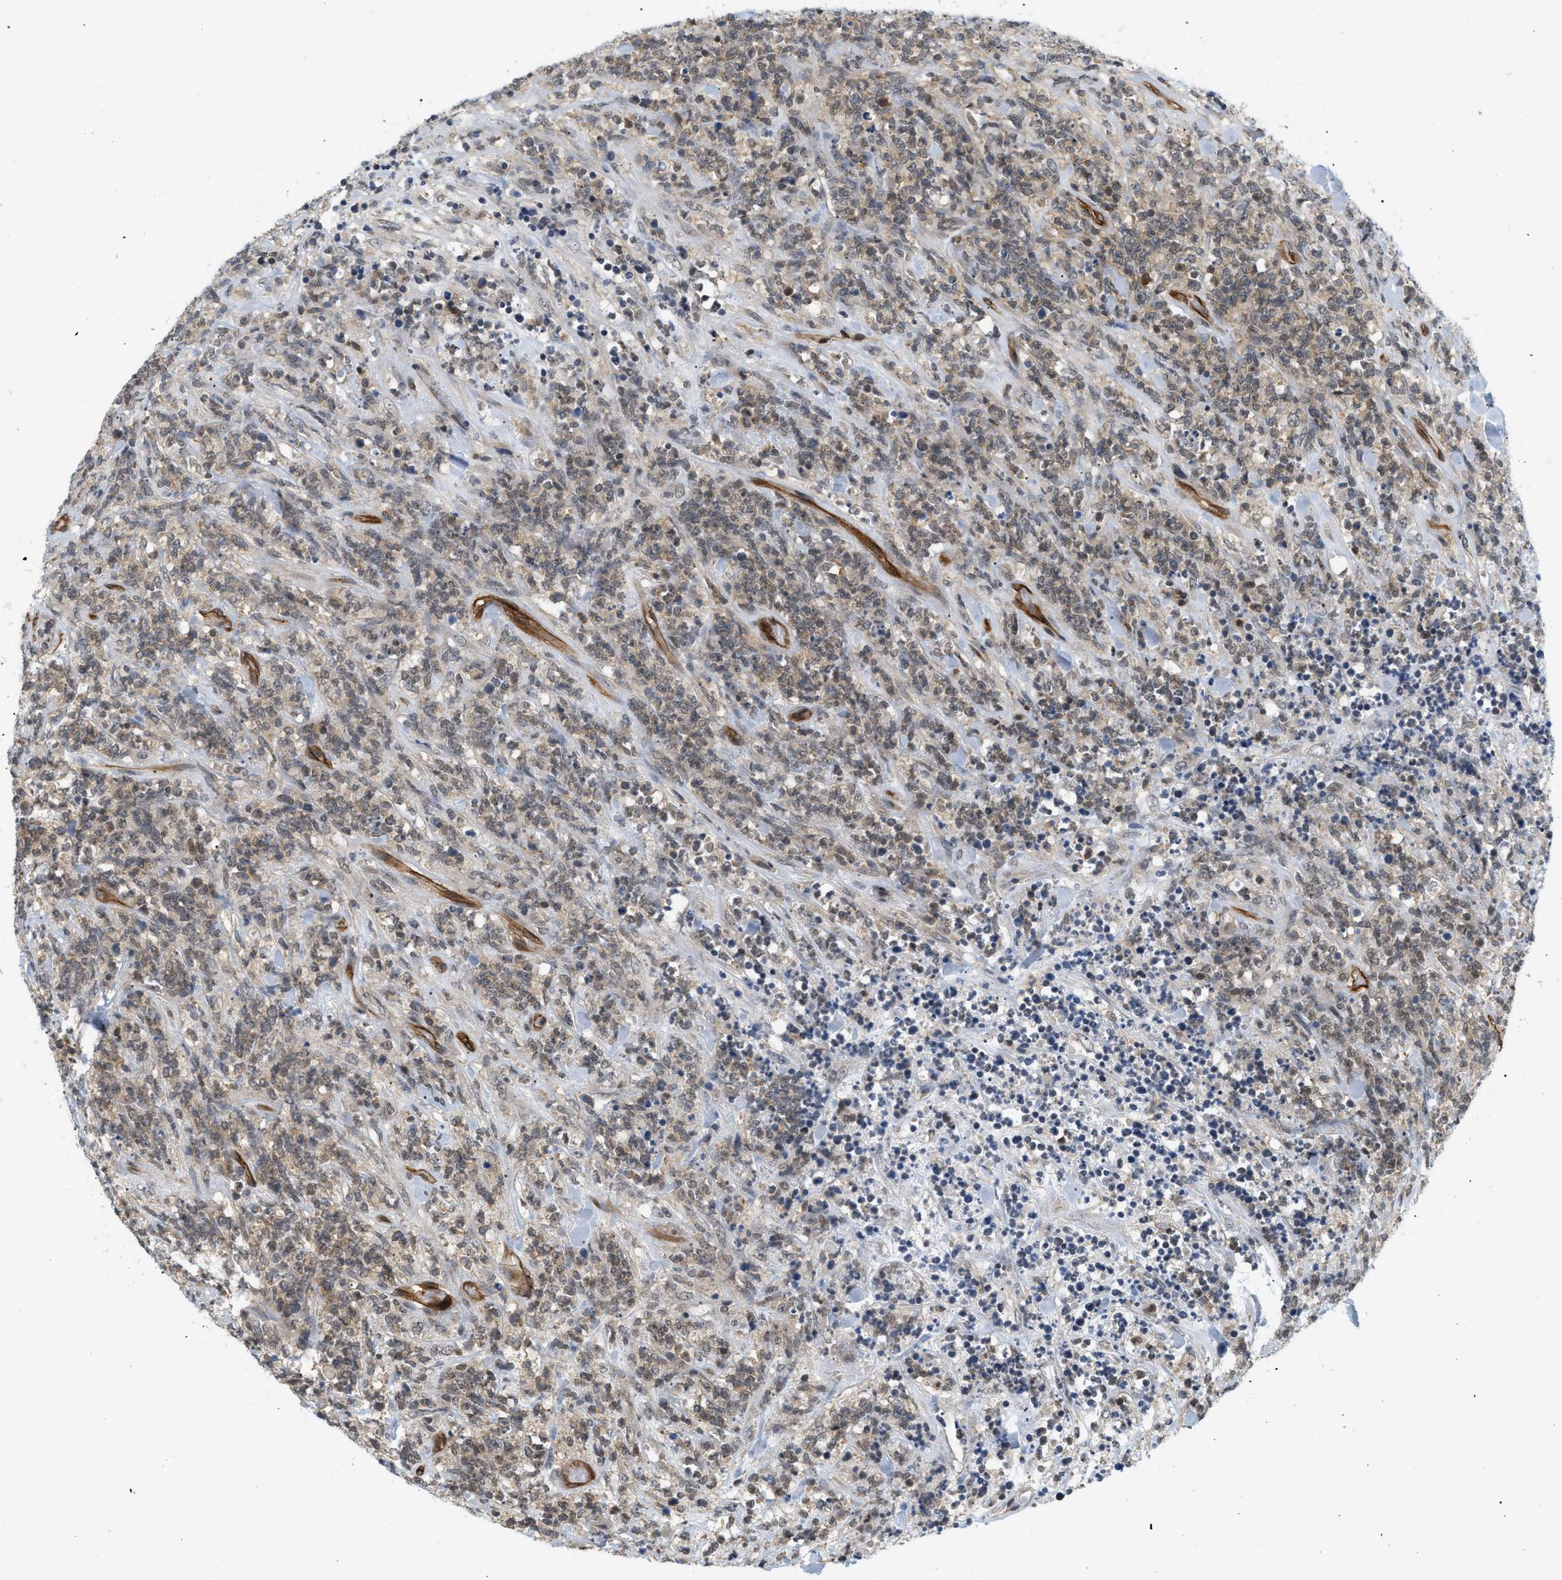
{"staining": {"intensity": "weak", "quantity": "25%-75%", "location": "cytoplasmic/membranous"}, "tissue": "lymphoma", "cell_type": "Tumor cells", "image_type": "cancer", "snomed": [{"axis": "morphology", "description": "Malignant lymphoma, non-Hodgkin's type, High grade"}, {"axis": "topography", "description": "Soft tissue"}], "caption": "Immunohistochemistry (IHC) micrograph of human high-grade malignant lymphoma, non-Hodgkin's type stained for a protein (brown), which exhibits low levels of weak cytoplasmic/membranous expression in approximately 25%-75% of tumor cells.", "gene": "PALMD", "patient": {"sex": "male", "age": 18}}